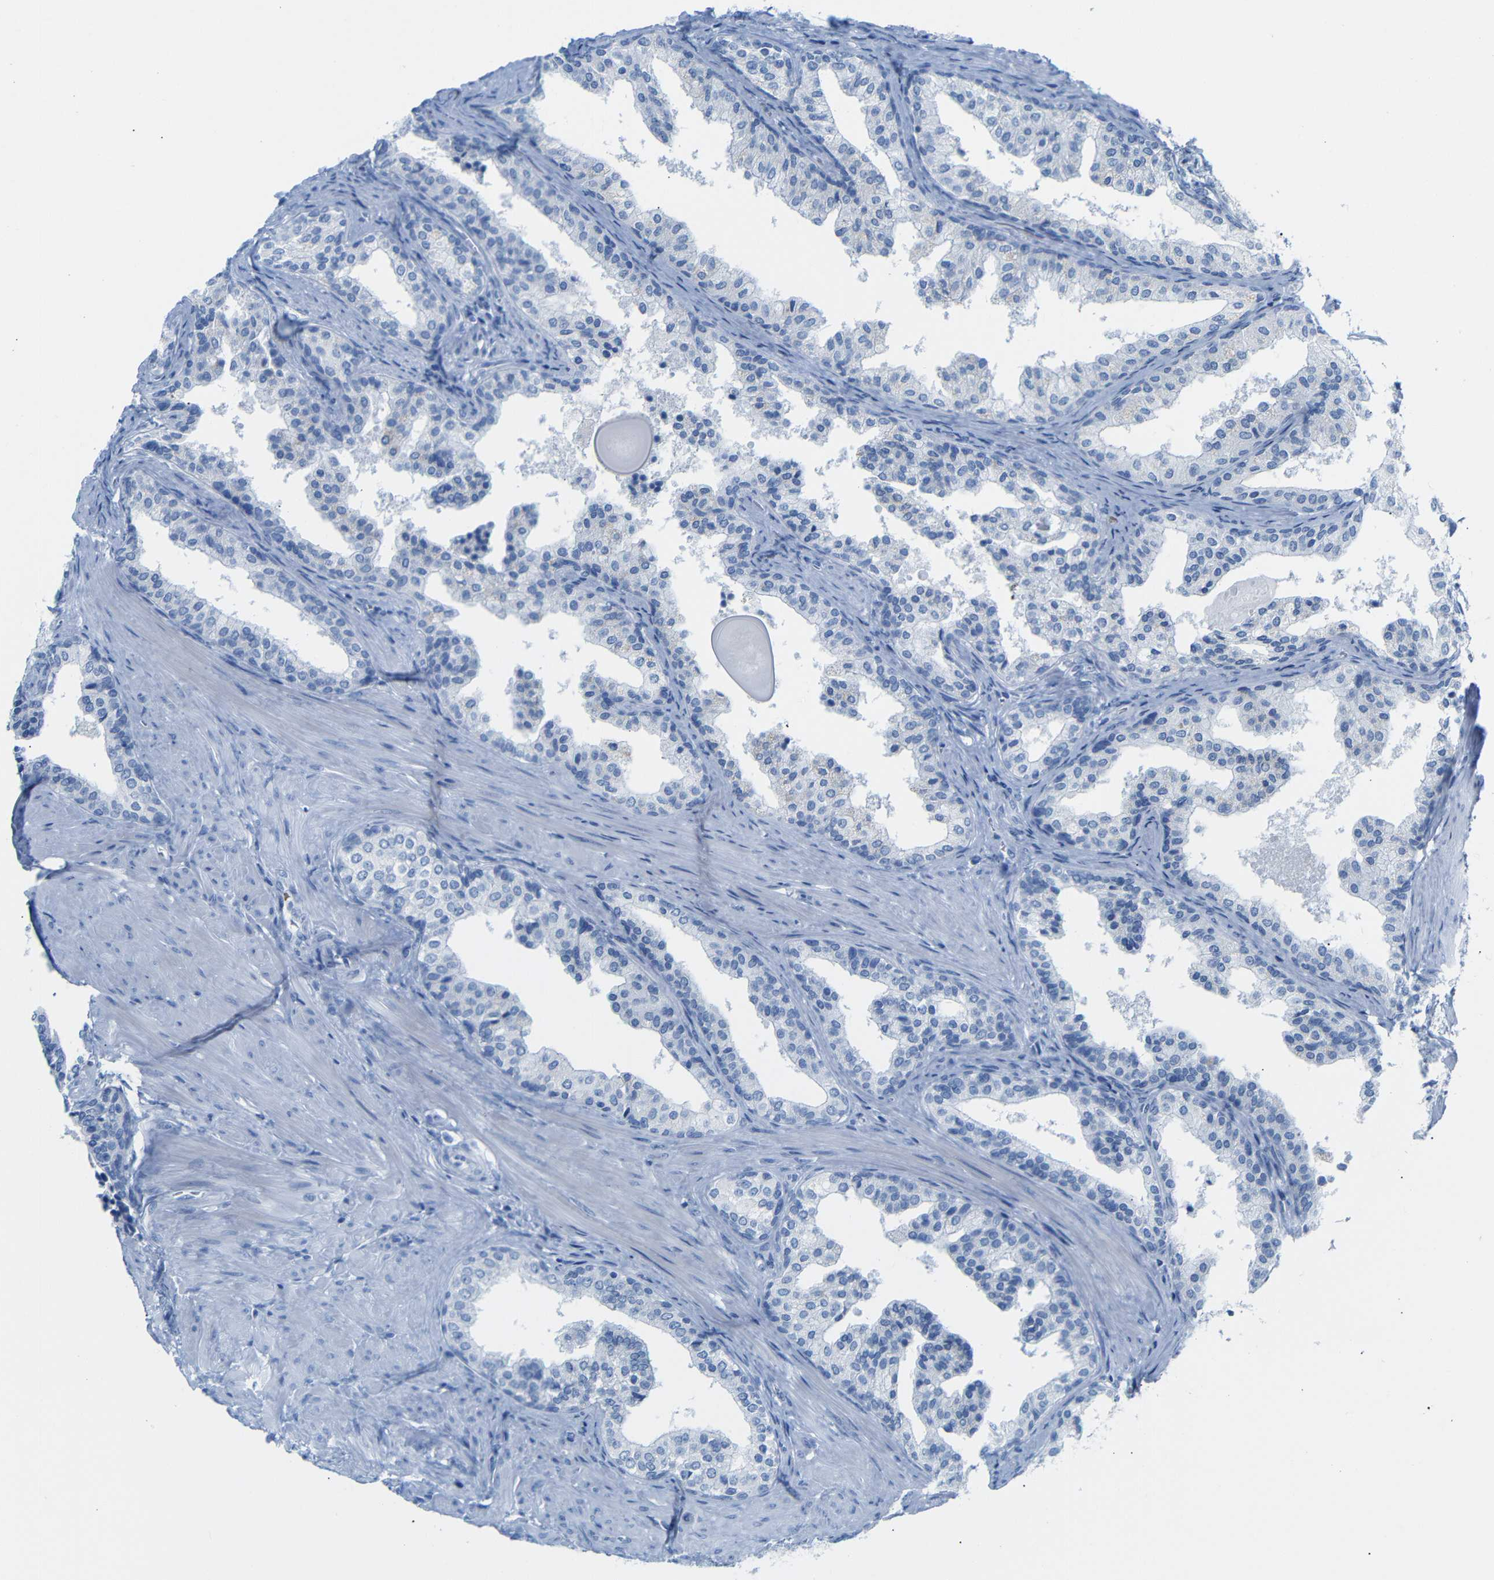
{"staining": {"intensity": "negative", "quantity": "none", "location": "none"}, "tissue": "prostate cancer", "cell_type": "Tumor cells", "image_type": "cancer", "snomed": [{"axis": "morphology", "description": "Adenocarcinoma, Low grade"}, {"axis": "topography", "description": "Prostate"}], "caption": "The immunohistochemistry (IHC) micrograph has no significant expression in tumor cells of prostate adenocarcinoma (low-grade) tissue.", "gene": "ERVMER34-1", "patient": {"sex": "male", "age": 60}}